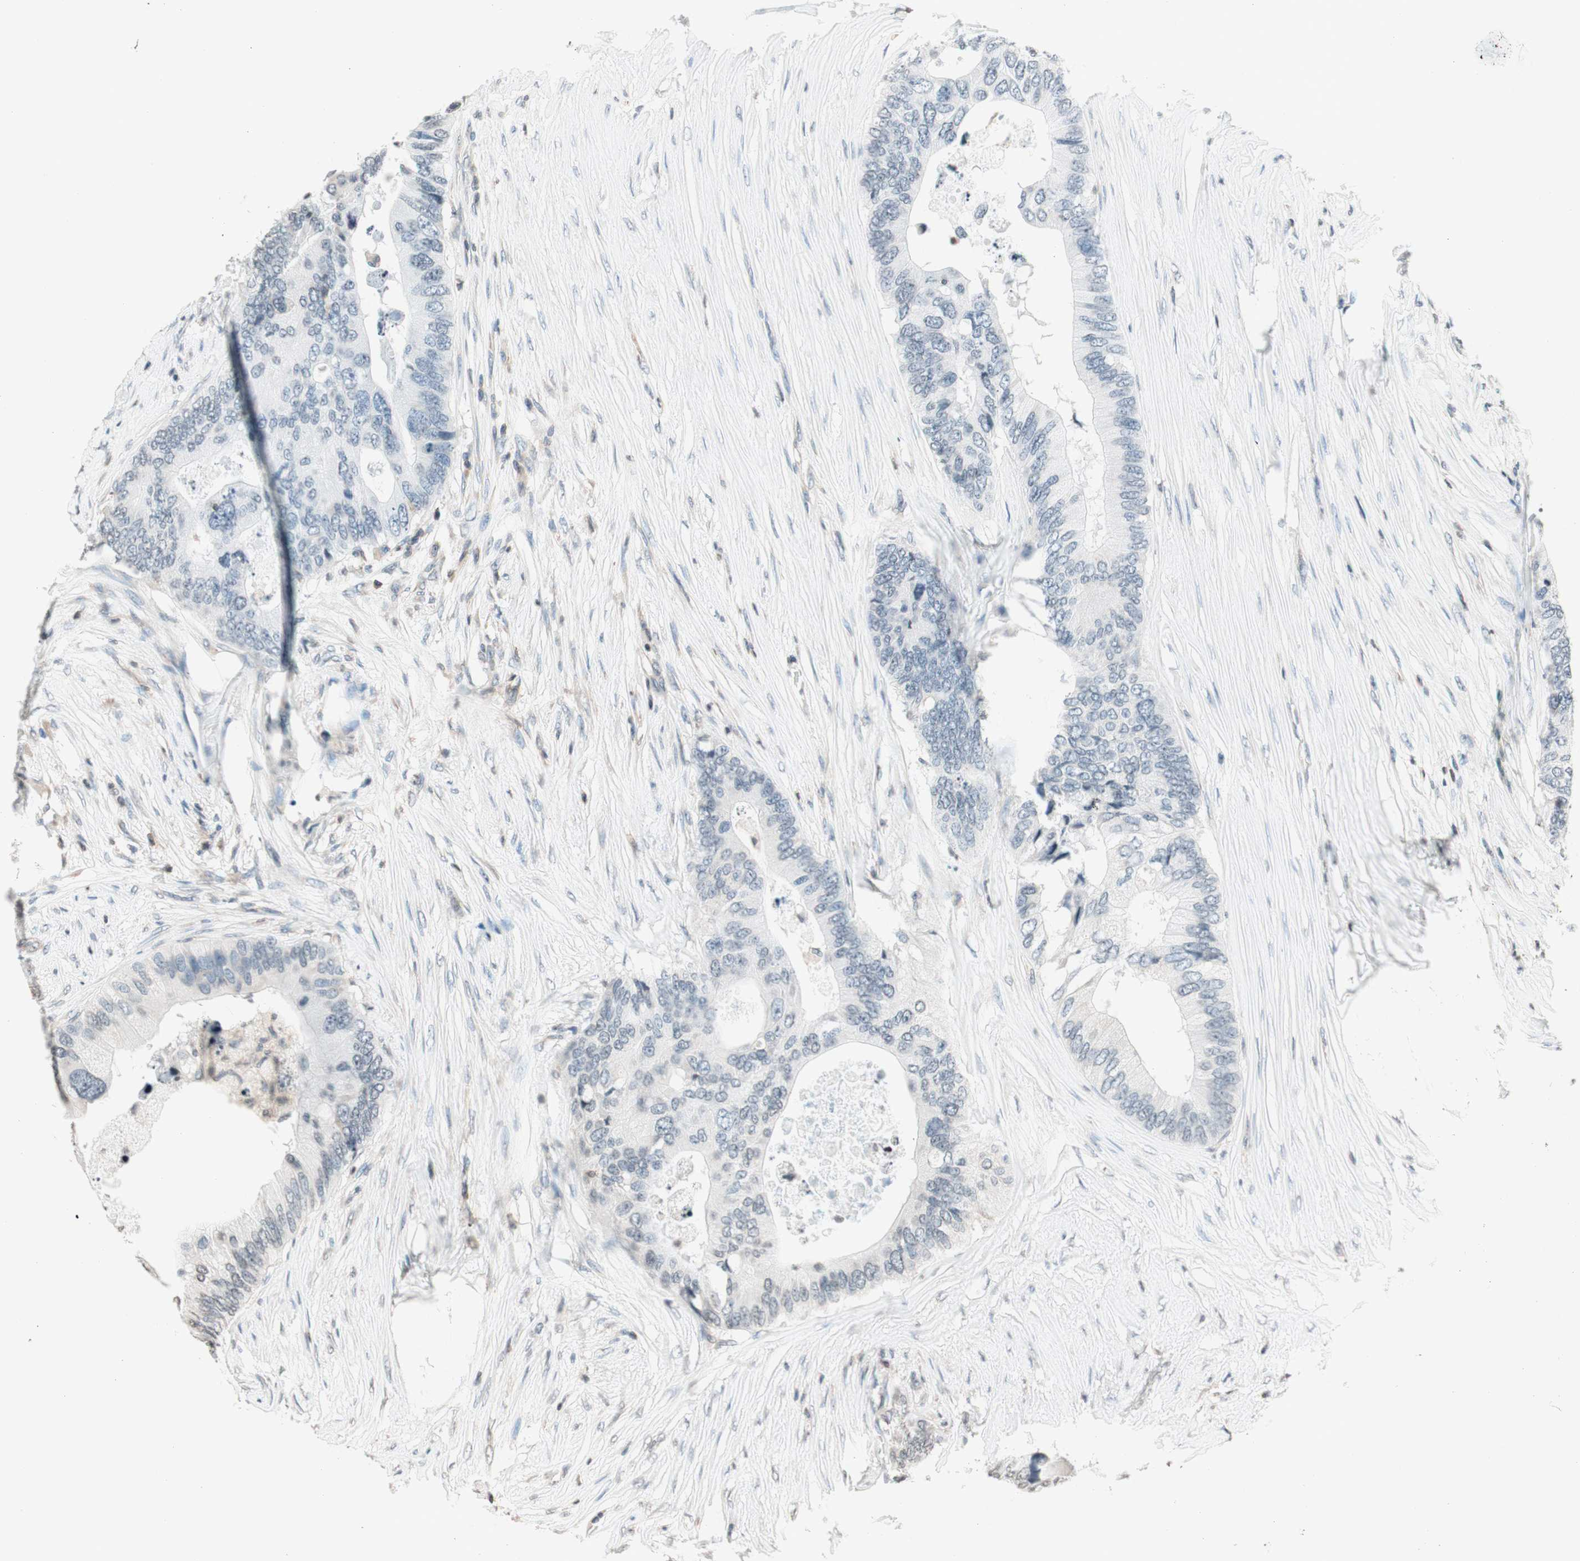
{"staining": {"intensity": "negative", "quantity": "none", "location": "none"}, "tissue": "colorectal cancer", "cell_type": "Tumor cells", "image_type": "cancer", "snomed": [{"axis": "morphology", "description": "Adenocarcinoma, NOS"}, {"axis": "topography", "description": "Colon"}], "caption": "DAB immunohistochemical staining of human colorectal cancer reveals no significant positivity in tumor cells.", "gene": "WIPF1", "patient": {"sex": "male", "age": 71}}